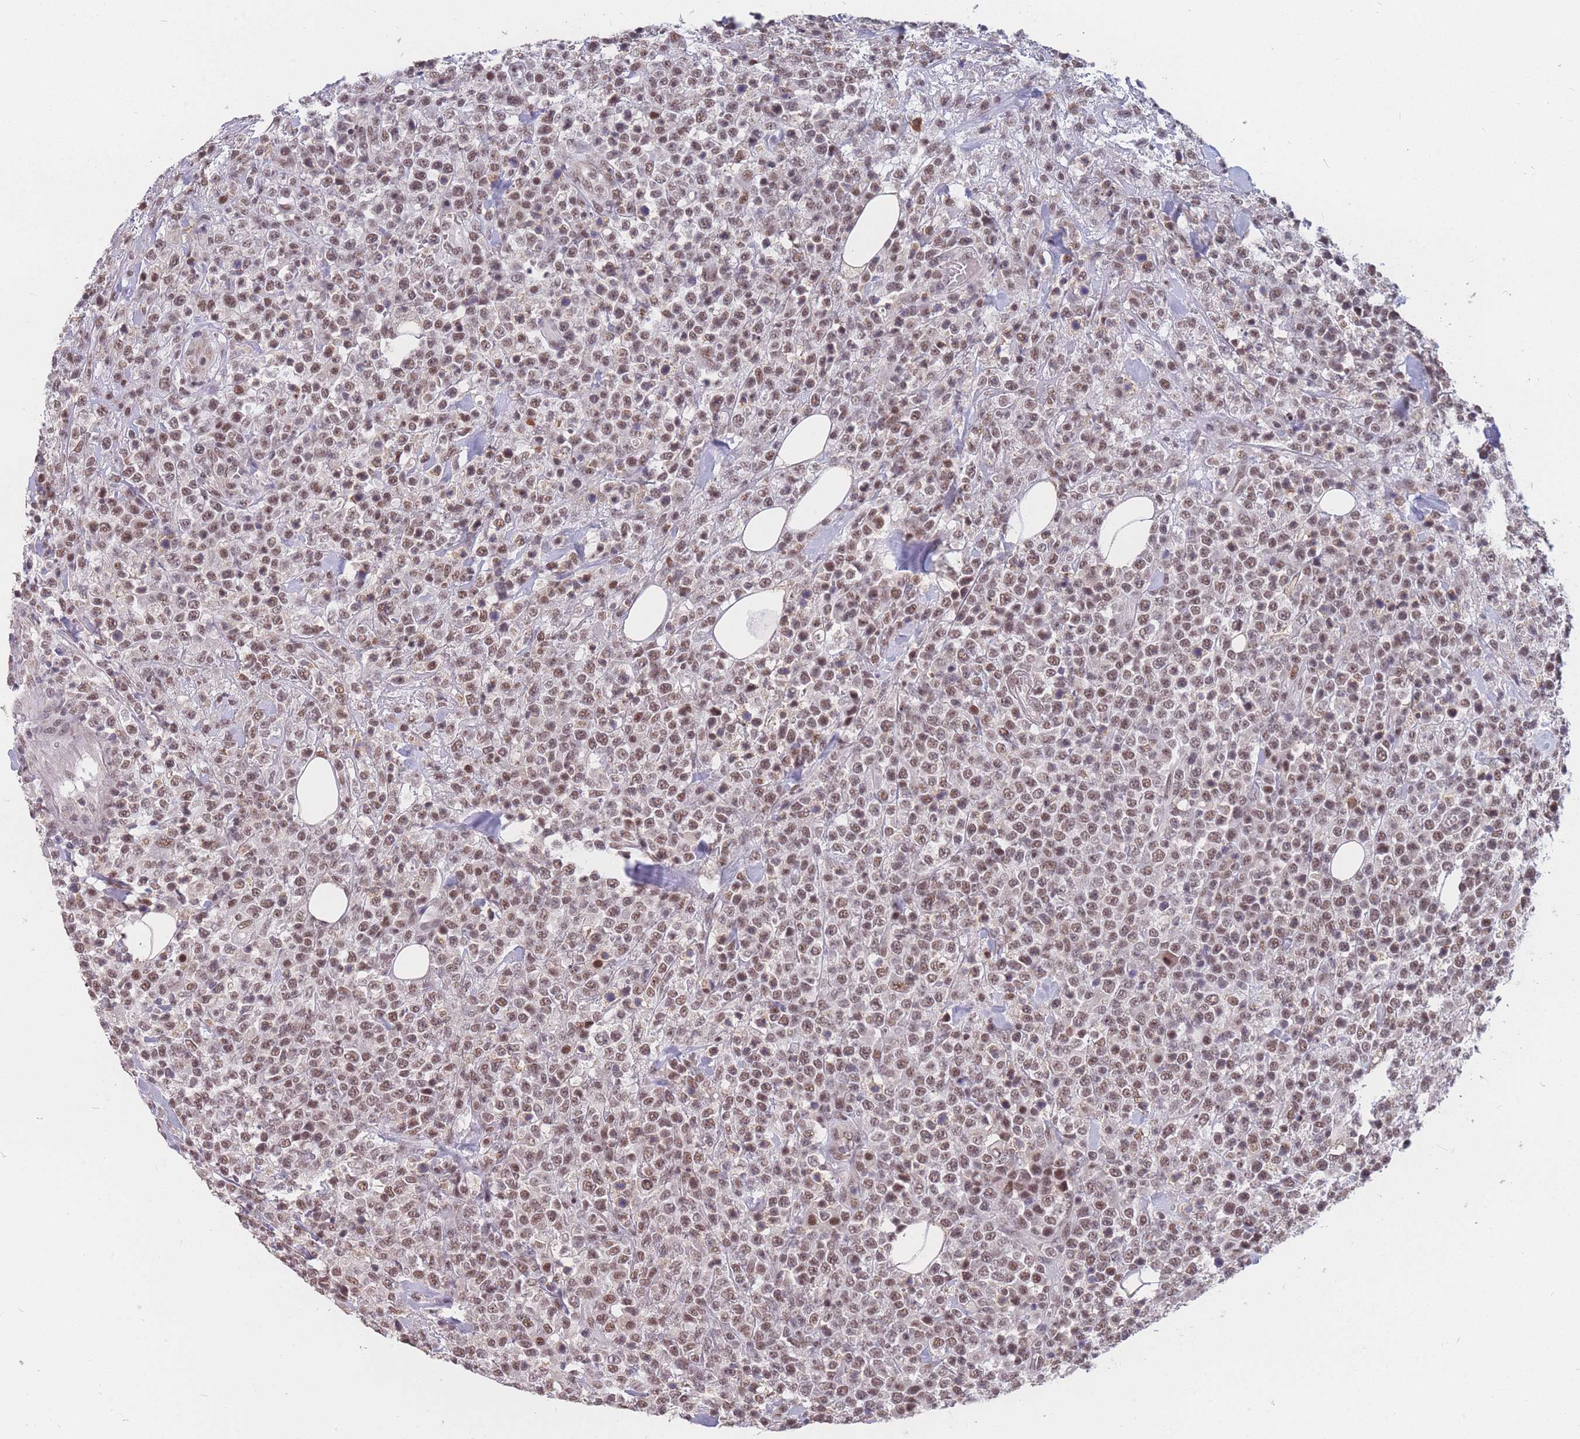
{"staining": {"intensity": "moderate", "quantity": ">75%", "location": "nuclear"}, "tissue": "lymphoma", "cell_type": "Tumor cells", "image_type": "cancer", "snomed": [{"axis": "morphology", "description": "Malignant lymphoma, non-Hodgkin's type, High grade"}, {"axis": "topography", "description": "Colon"}], "caption": "An immunohistochemistry (IHC) micrograph of tumor tissue is shown. Protein staining in brown highlights moderate nuclear positivity in high-grade malignant lymphoma, non-Hodgkin's type within tumor cells.", "gene": "SNRPA1", "patient": {"sex": "female", "age": 53}}